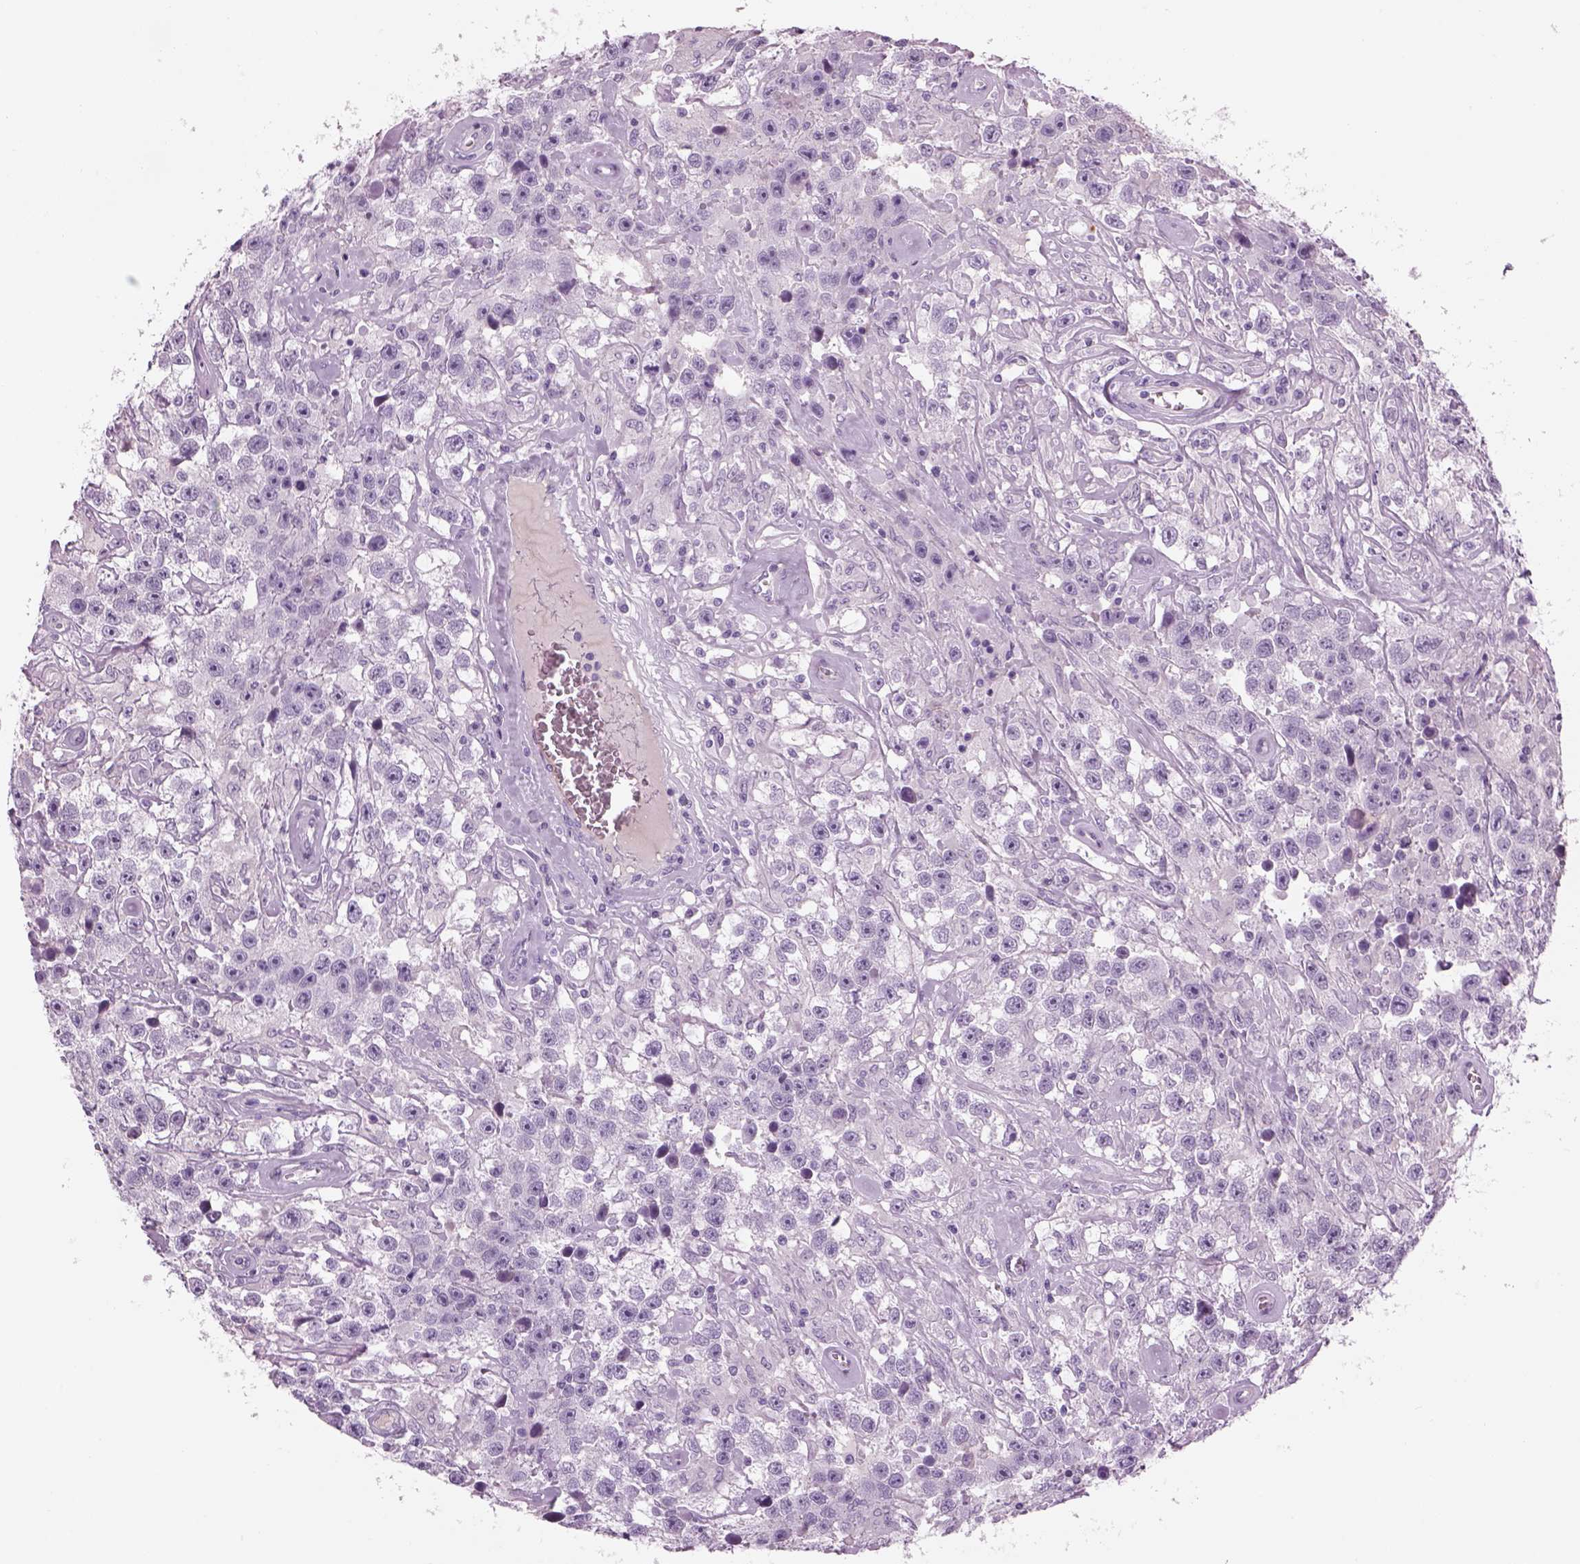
{"staining": {"intensity": "negative", "quantity": "none", "location": "none"}, "tissue": "testis cancer", "cell_type": "Tumor cells", "image_type": "cancer", "snomed": [{"axis": "morphology", "description": "Seminoma, NOS"}, {"axis": "topography", "description": "Testis"}], "caption": "Tumor cells are negative for brown protein staining in testis cancer (seminoma).", "gene": "GAS2L2", "patient": {"sex": "male", "age": 43}}